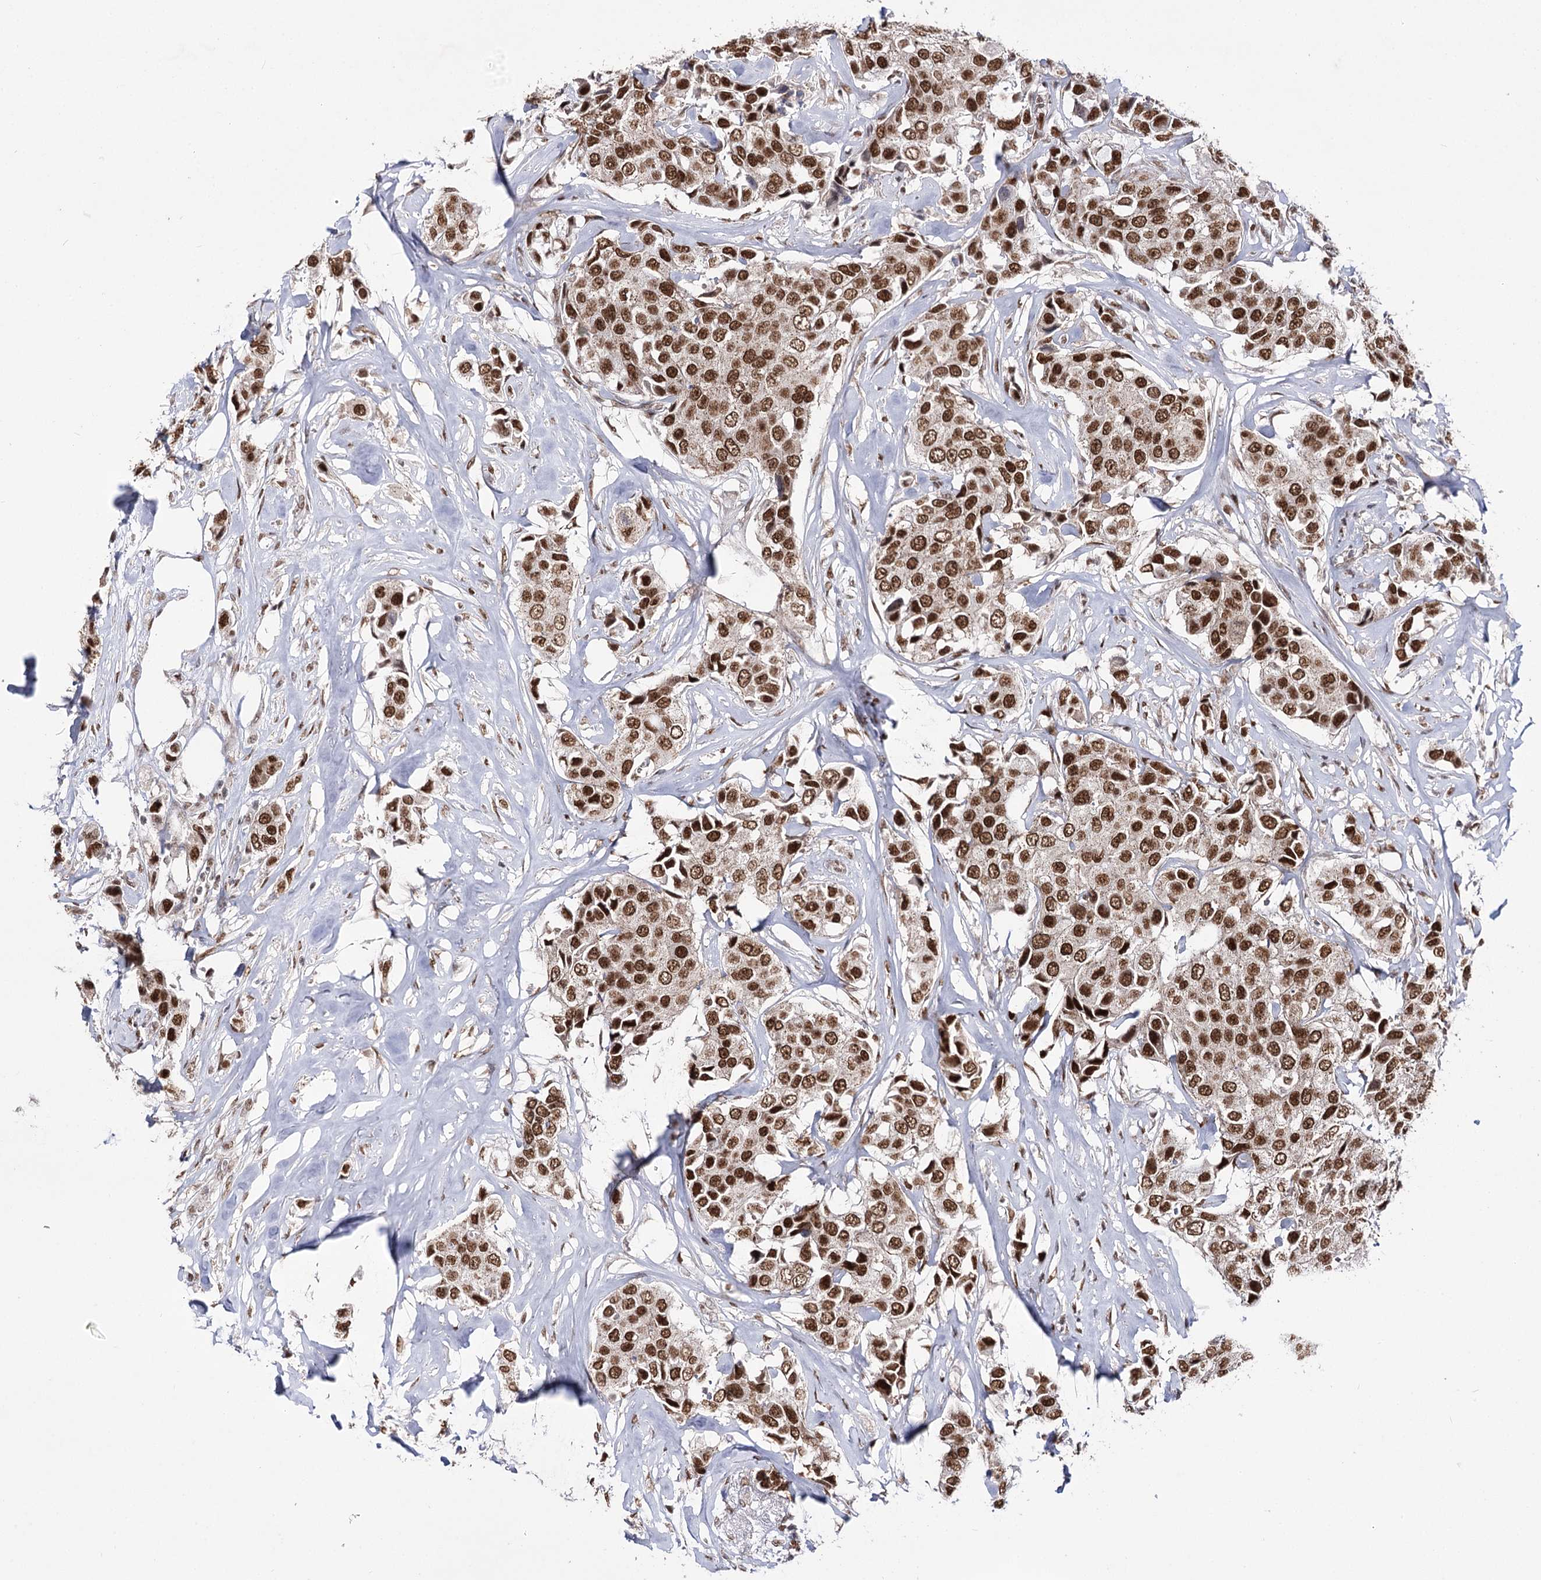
{"staining": {"intensity": "moderate", "quantity": ">75%", "location": "nuclear"}, "tissue": "breast cancer", "cell_type": "Tumor cells", "image_type": "cancer", "snomed": [{"axis": "morphology", "description": "Duct carcinoma"}, {"axis": "topography", "description": "Breast"}], "caption": "Infiltrating ductal carcinoma (breast) stained with immunohistochemistry demonstrates moderate nuclear positivity in about >75% of tumor cells. The protein is shown in brown color, while the nuclei are stained blue.", "gene": "VGLL4", "patient": {"sex": "female", "age": 80}}